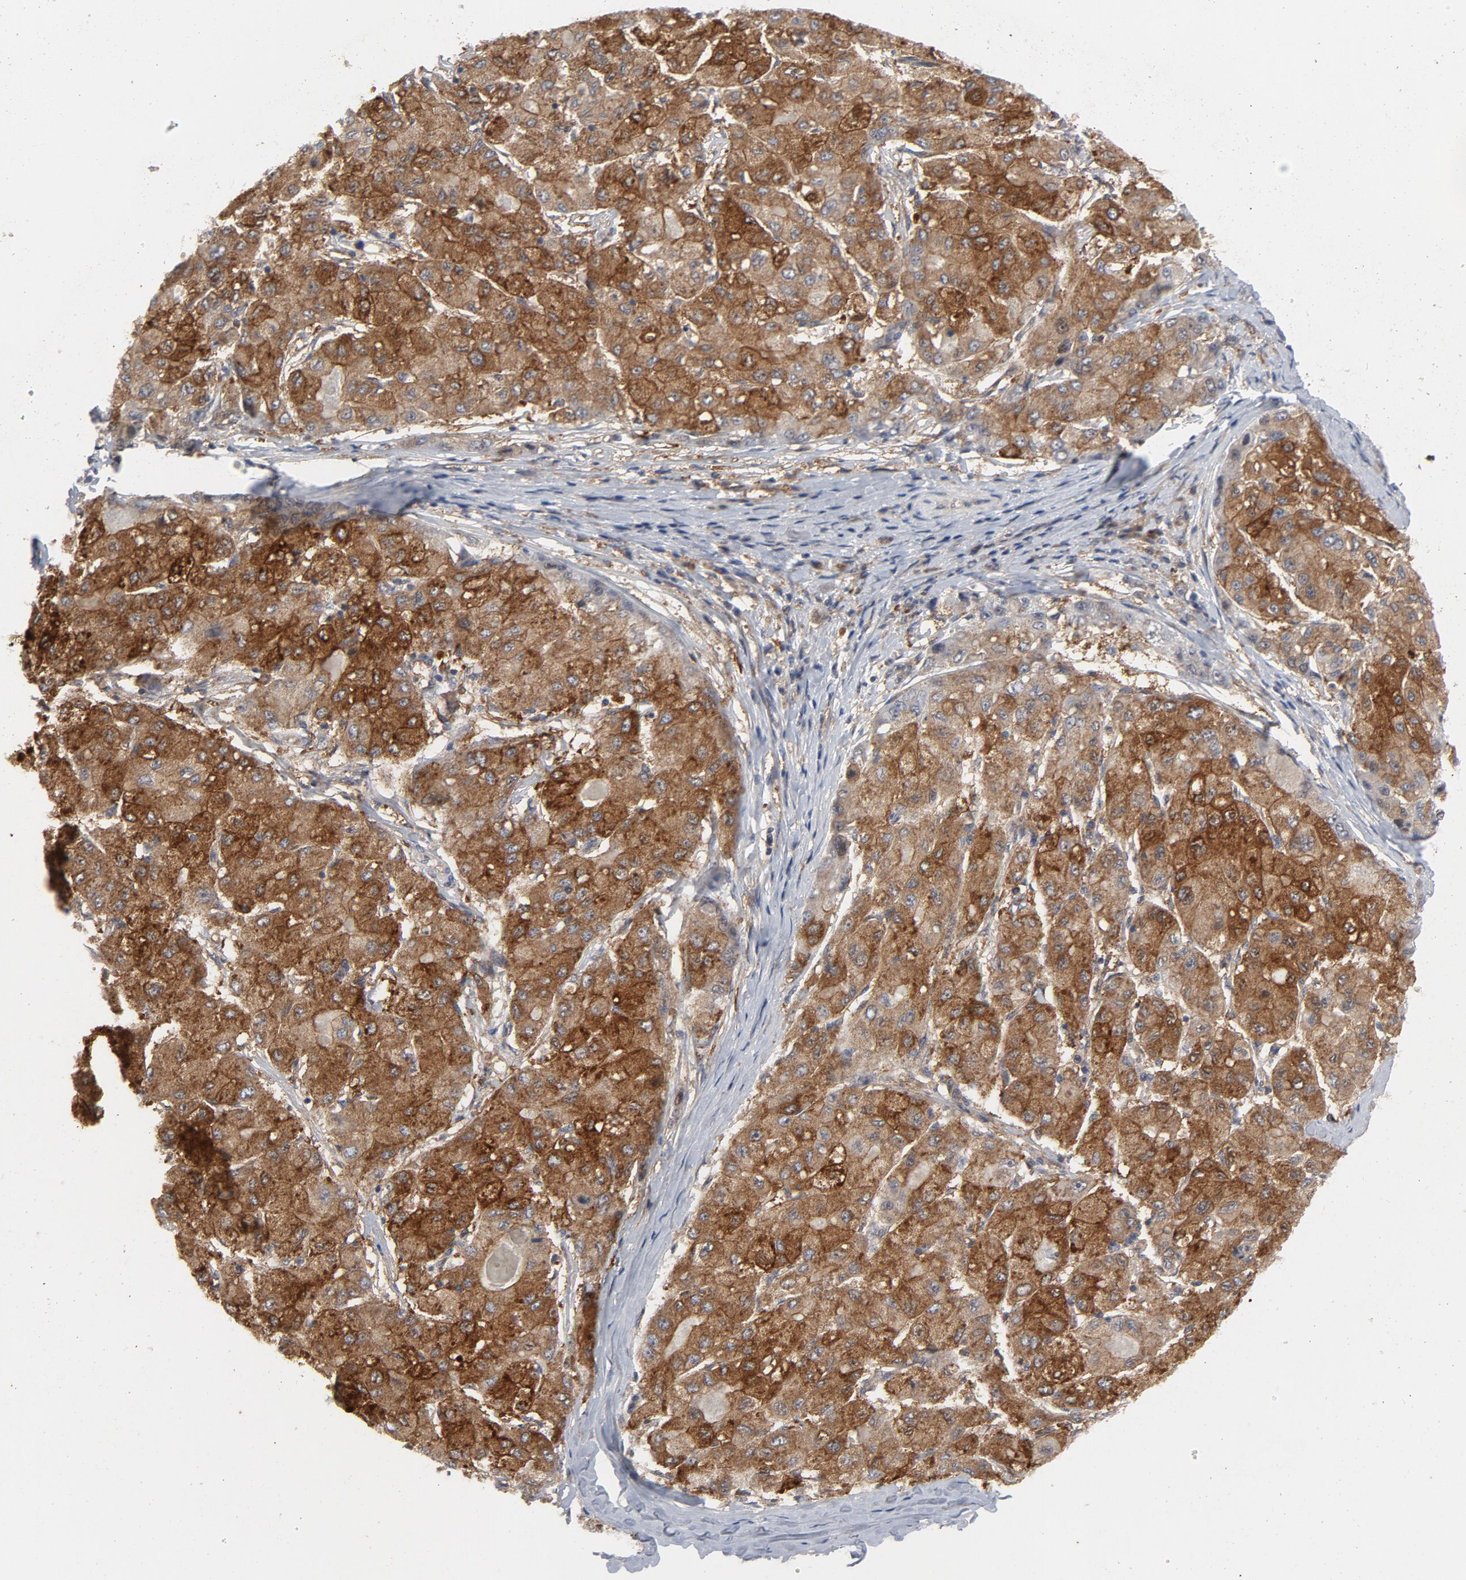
{"staining": {"intensity": "strong", "quantity": ">75%", "location": "cytoplasmic/membranous"}, "tissue": "liver cancer", "cell_type": "Tumor cells", "image_type": "cancer", "snomed": [{"axis": "morphology", "description": "Carcinoma, Hepatocellular, NOS"}, {"axis": "topography", "description": "Liver"}], "caption": "Liver hepatocellular carcinoma stained for a protein (brown) shows strong cytoplasmic/membranous positive expression in approximately >75% of tumor cells.", "gene": "RAPGEF4", "patient": {"sex": "male", "age": 80}}